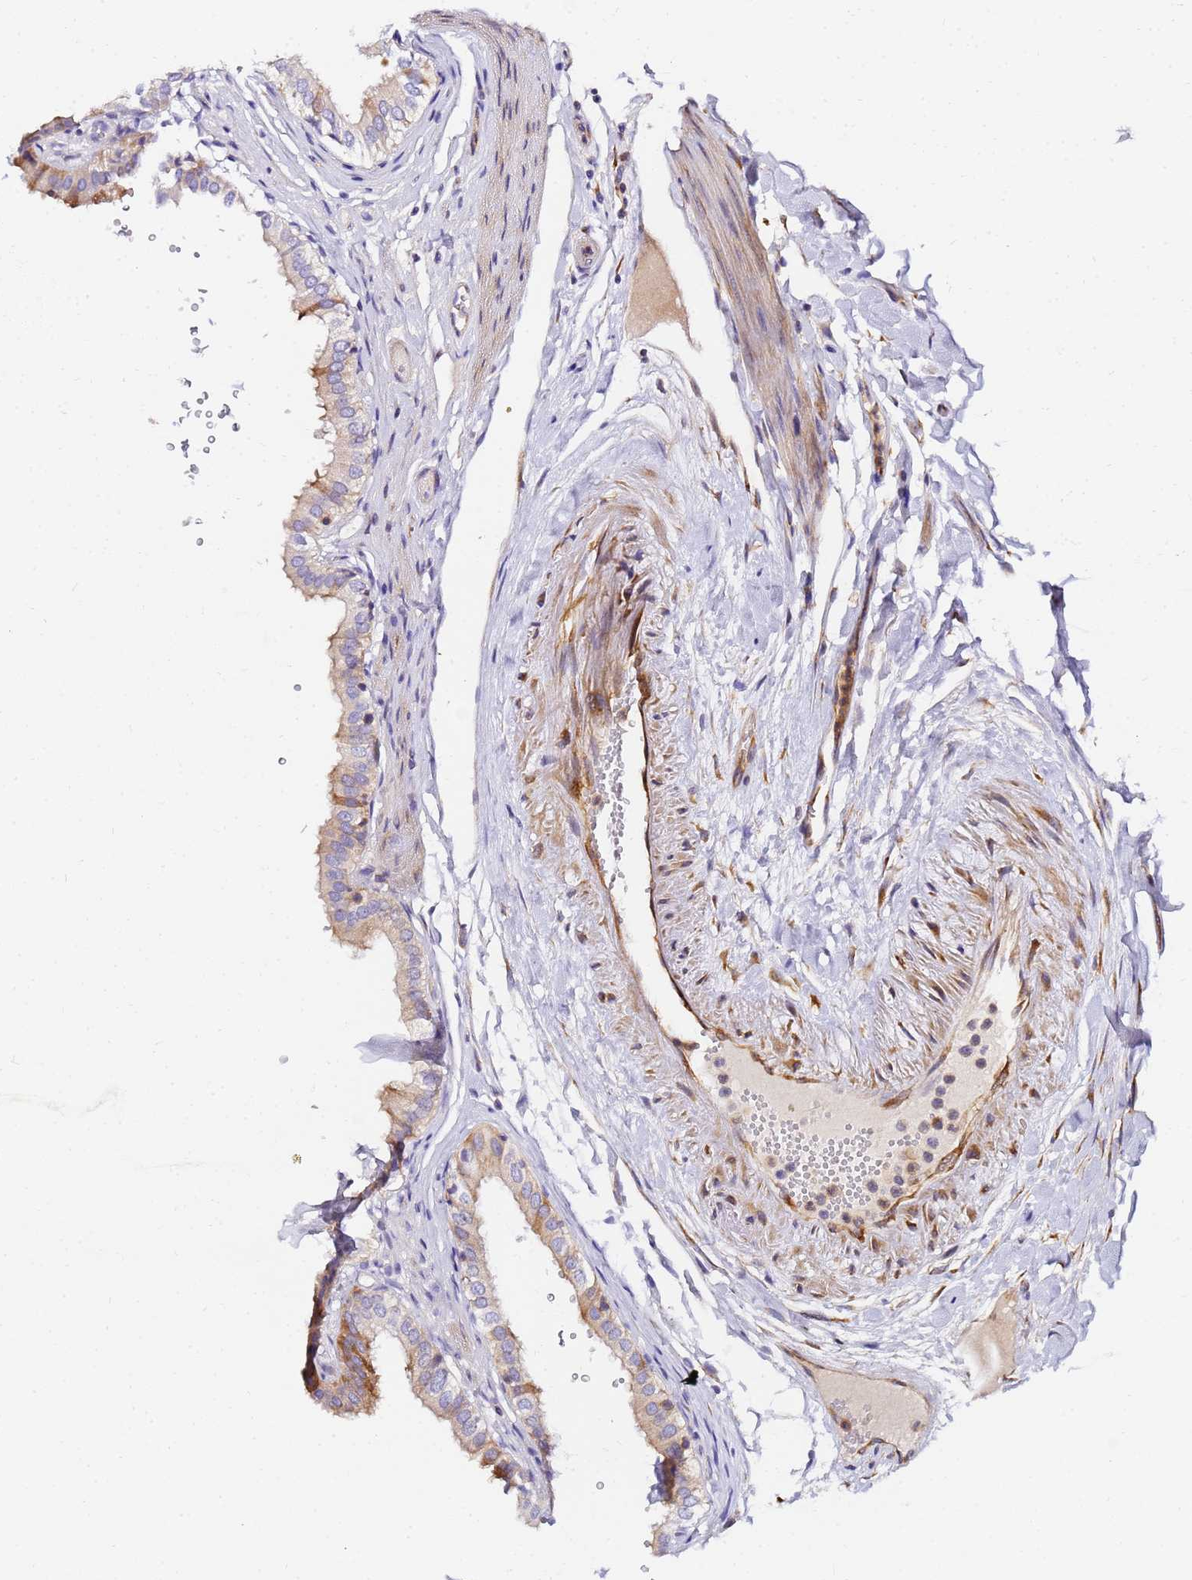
{"staining": {"intensity": "strong", "quantity": "25%-75%", "location": "cytoplasmic/membranous"}, "tissue": "gallbladder", "cell_type": "Glandular cells", "image_type": "normal", "snomed": [{"axis": "morphology", "description": "Normal tissue, NOS"}, {"axis": "topography", "description": "Gallbladder"}], "caption": "Immunohistochemical staining of benign gallbladder exhibits 25%-75% levels of strong cytoplasmic/membranous protein expression in about 25%-75% of glandular cells.", "gene": "POM121C", "patient": {"sex": "female", "age": 61}}